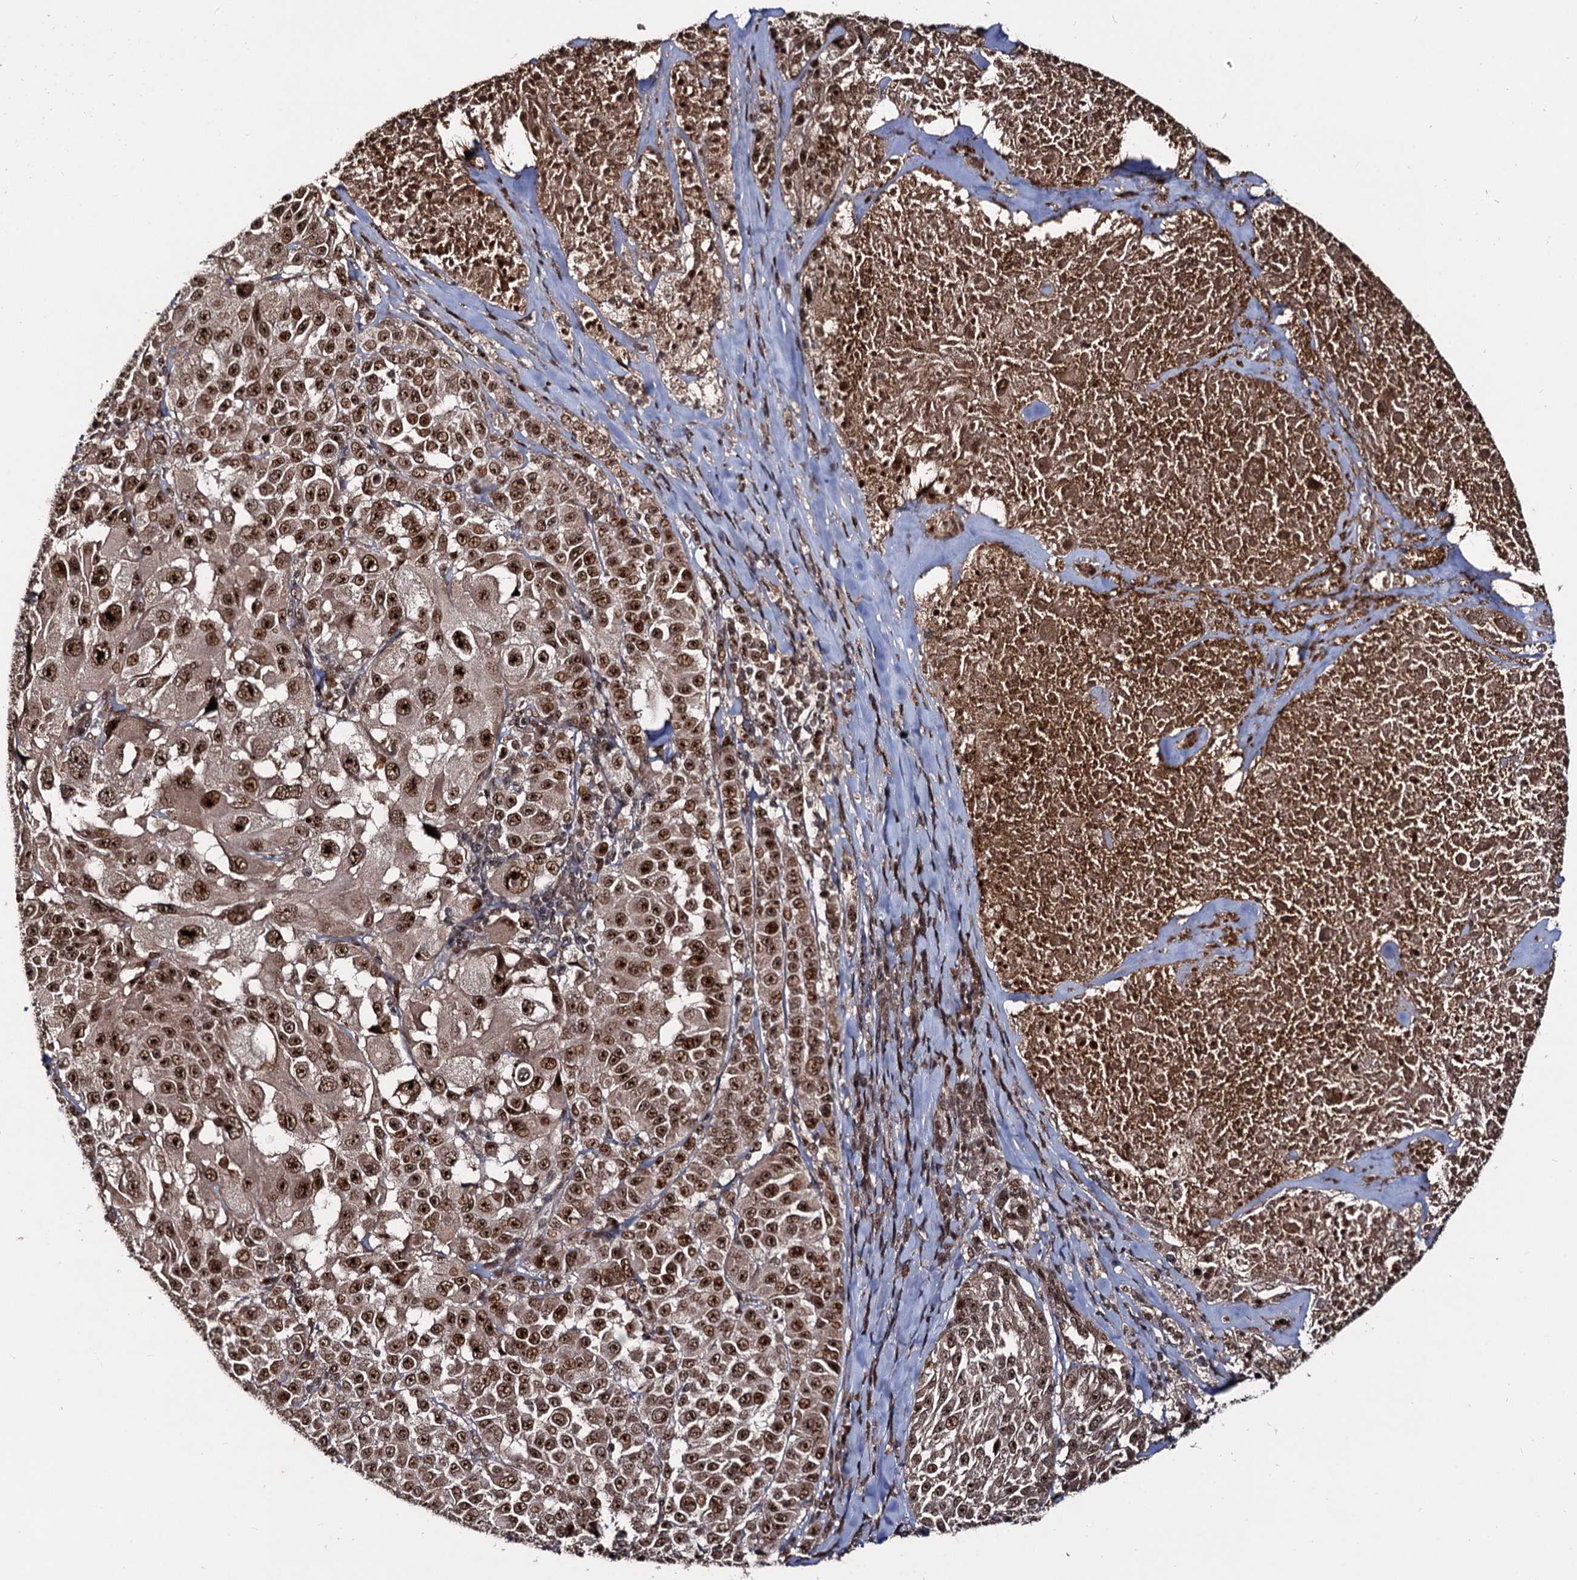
{"staining": {"intensity": "strong", "quantity": ">75%", "location": "nuclear"}, "tissue": "melanoma", "cell_type": "Tumor cells", "image_type": "cancer", "snomed": [{"axis": "morphology", "description": "Malignant melanoma, Metastatic site"}, {"axis": "topography", "description": "Lymph node"}], "caption": "Malignant melanoma (metastatic site) tissue shows strong nuclear positivity in approximately >75% of tumor cells (Stains: DAB in brown, nuclei in blue, Microscopy: brightfield microscopy at high magnification).", "gene": "SFSWAP", "patient": {"sex": "male", "age": 62}}